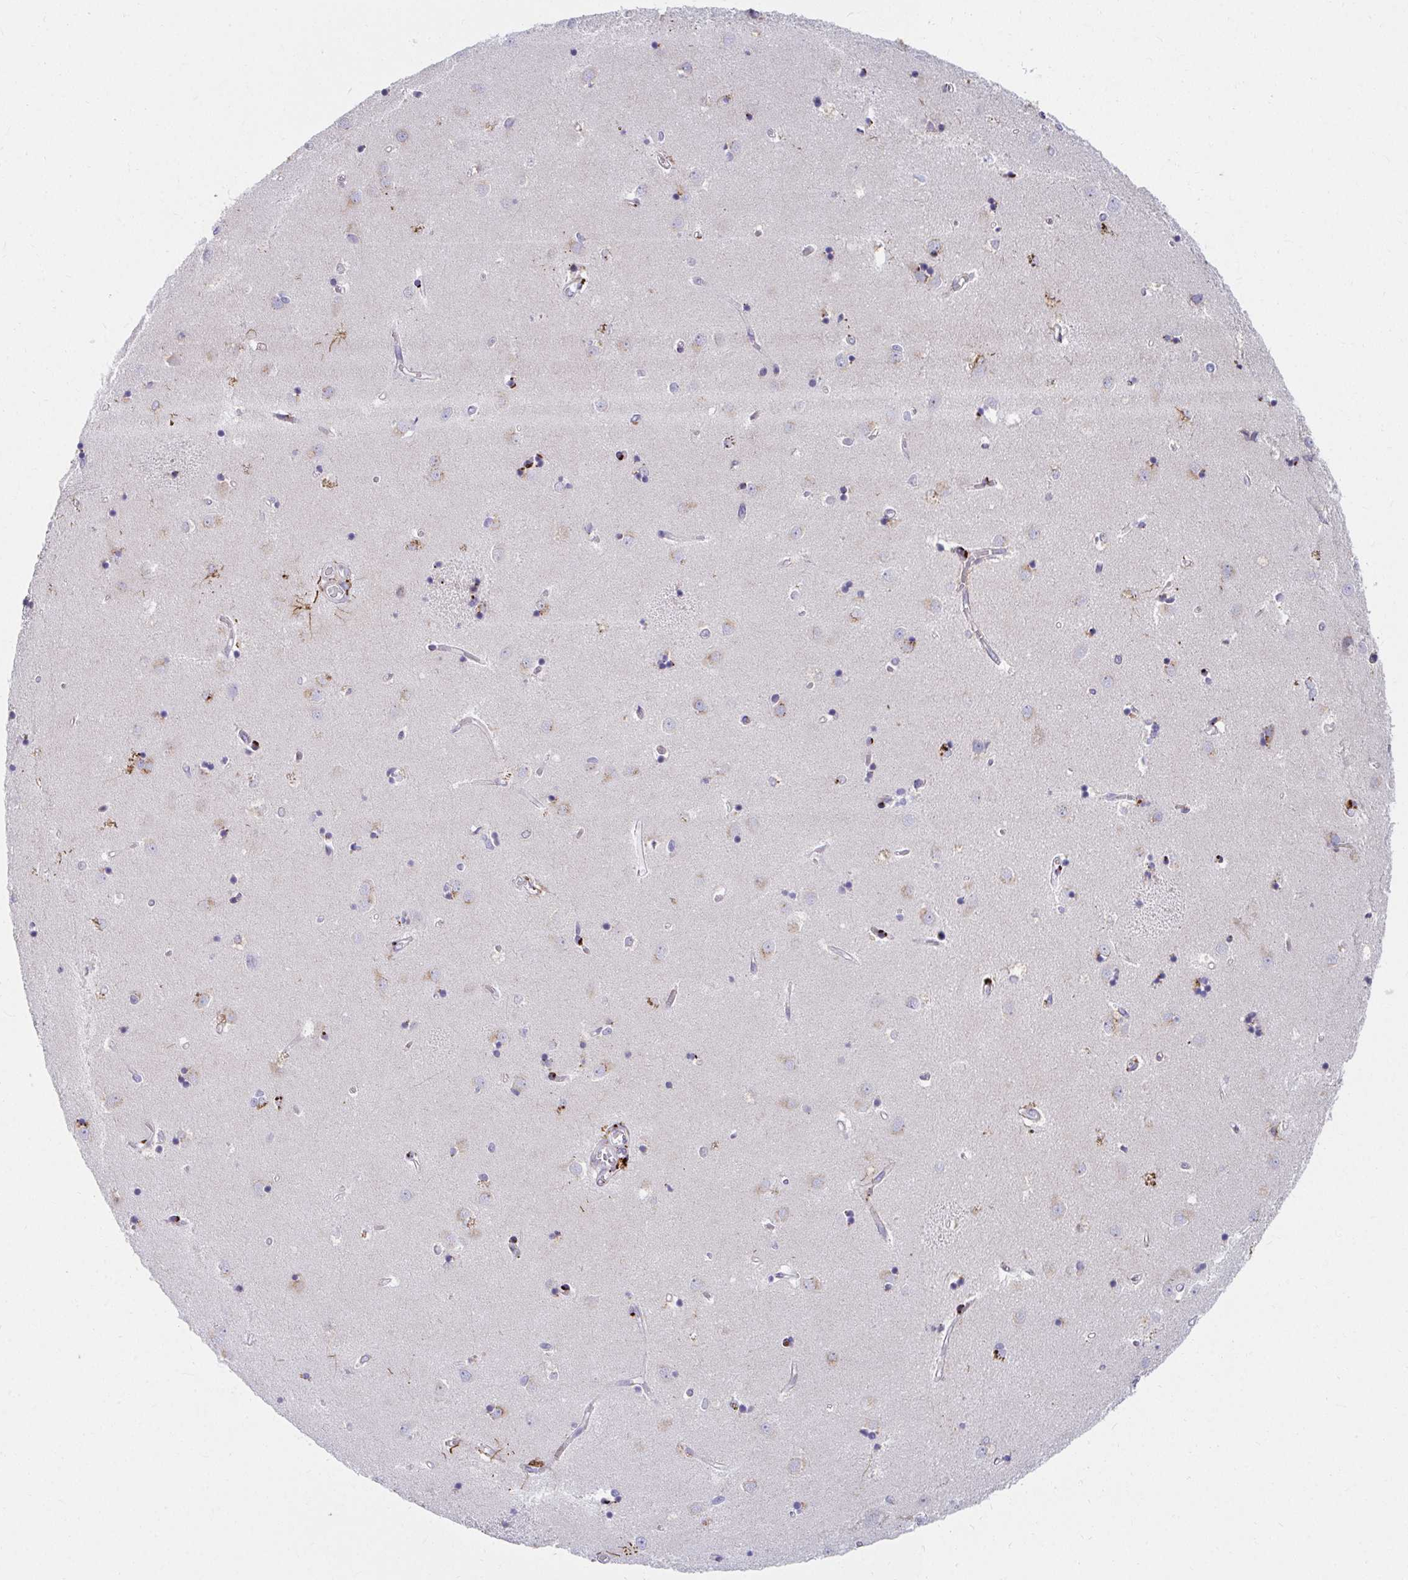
{"staining": {"intensity": "weak", "quantity": "<25%", "location": "cytoplasmic/membranous"}, "tissue": "caudate", "cell_type": "Glial cells", "image_type": "normal", "snomed": [{"axis": "morphology", "description": "Normal tissue, NOS"}, {"axis": "topography", "description": "Lateral ventricle wall"}], "caption": "DAB (3,3'-diaminobenzidine) immunohistochemical staining of unremarkable human caudate exhibits no significant positivity in glial cells. Brightfield microscopy of IHC stained with DAB (brown) and hematoxylin (blue), captured at high magnification.", "gene": "EXOC5", "patient": {"sex": "male", "age": 54}}